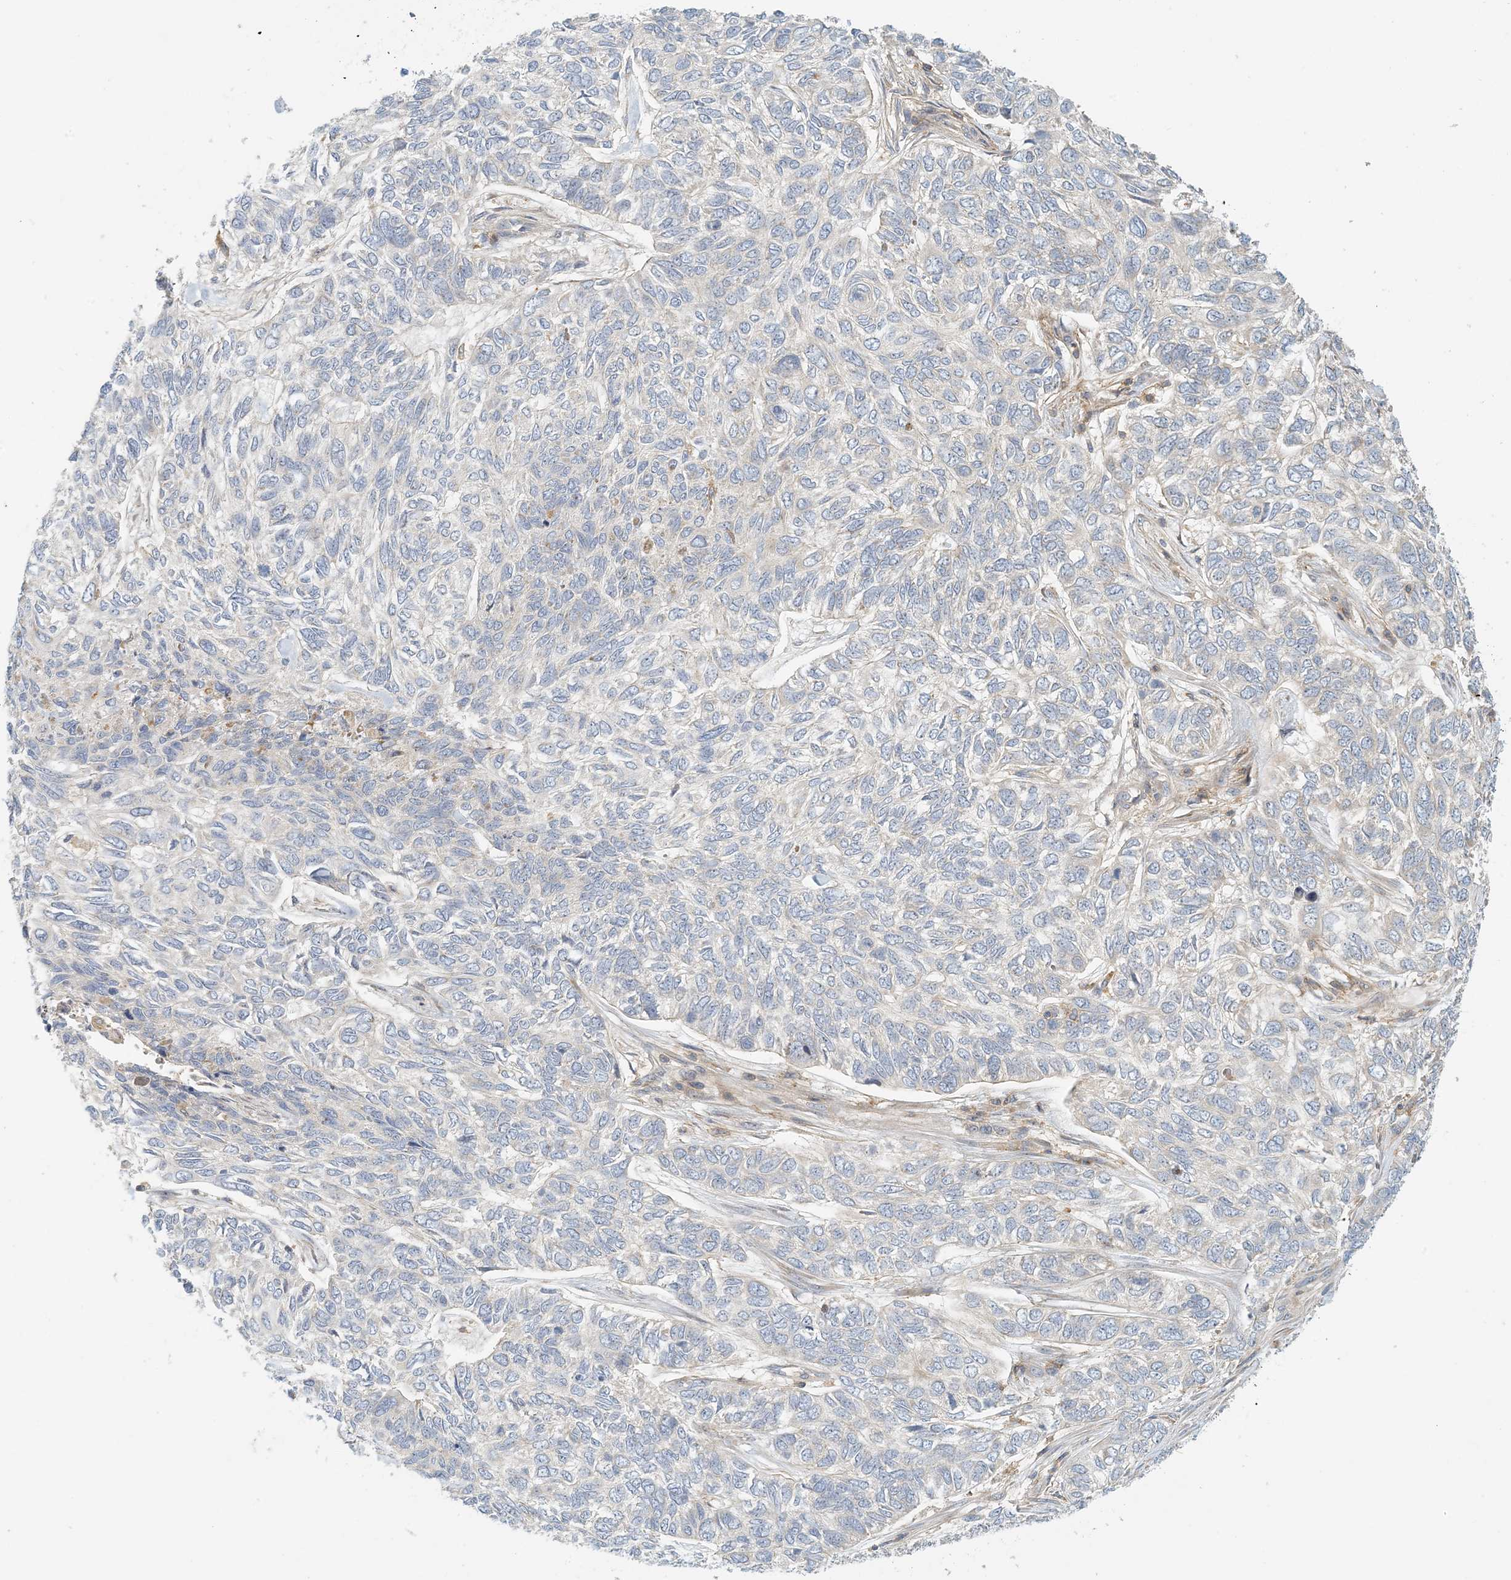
{"staining": {"intensity": "negative", "quantity": "none", "location": "none"}, "tissue": "skin cancer", "cell_type": "Tumor cells", "image_type": "cancer", "snomed": [{"axis": "morphology", "description": "Basal cell carcinoma"}, {"axis": "topography", "description": "Skin"}], "caption": "The immunohistochemistry image has no significant expression in tumor cells of skin cancer (basal cell carcinoma) tissue. The staining is performed using DAB brown chromogen with nuclei counter-stained in using hematoxylin.", "gene": "COLEC11", "patient": {"sex": "female", "age": 65}}